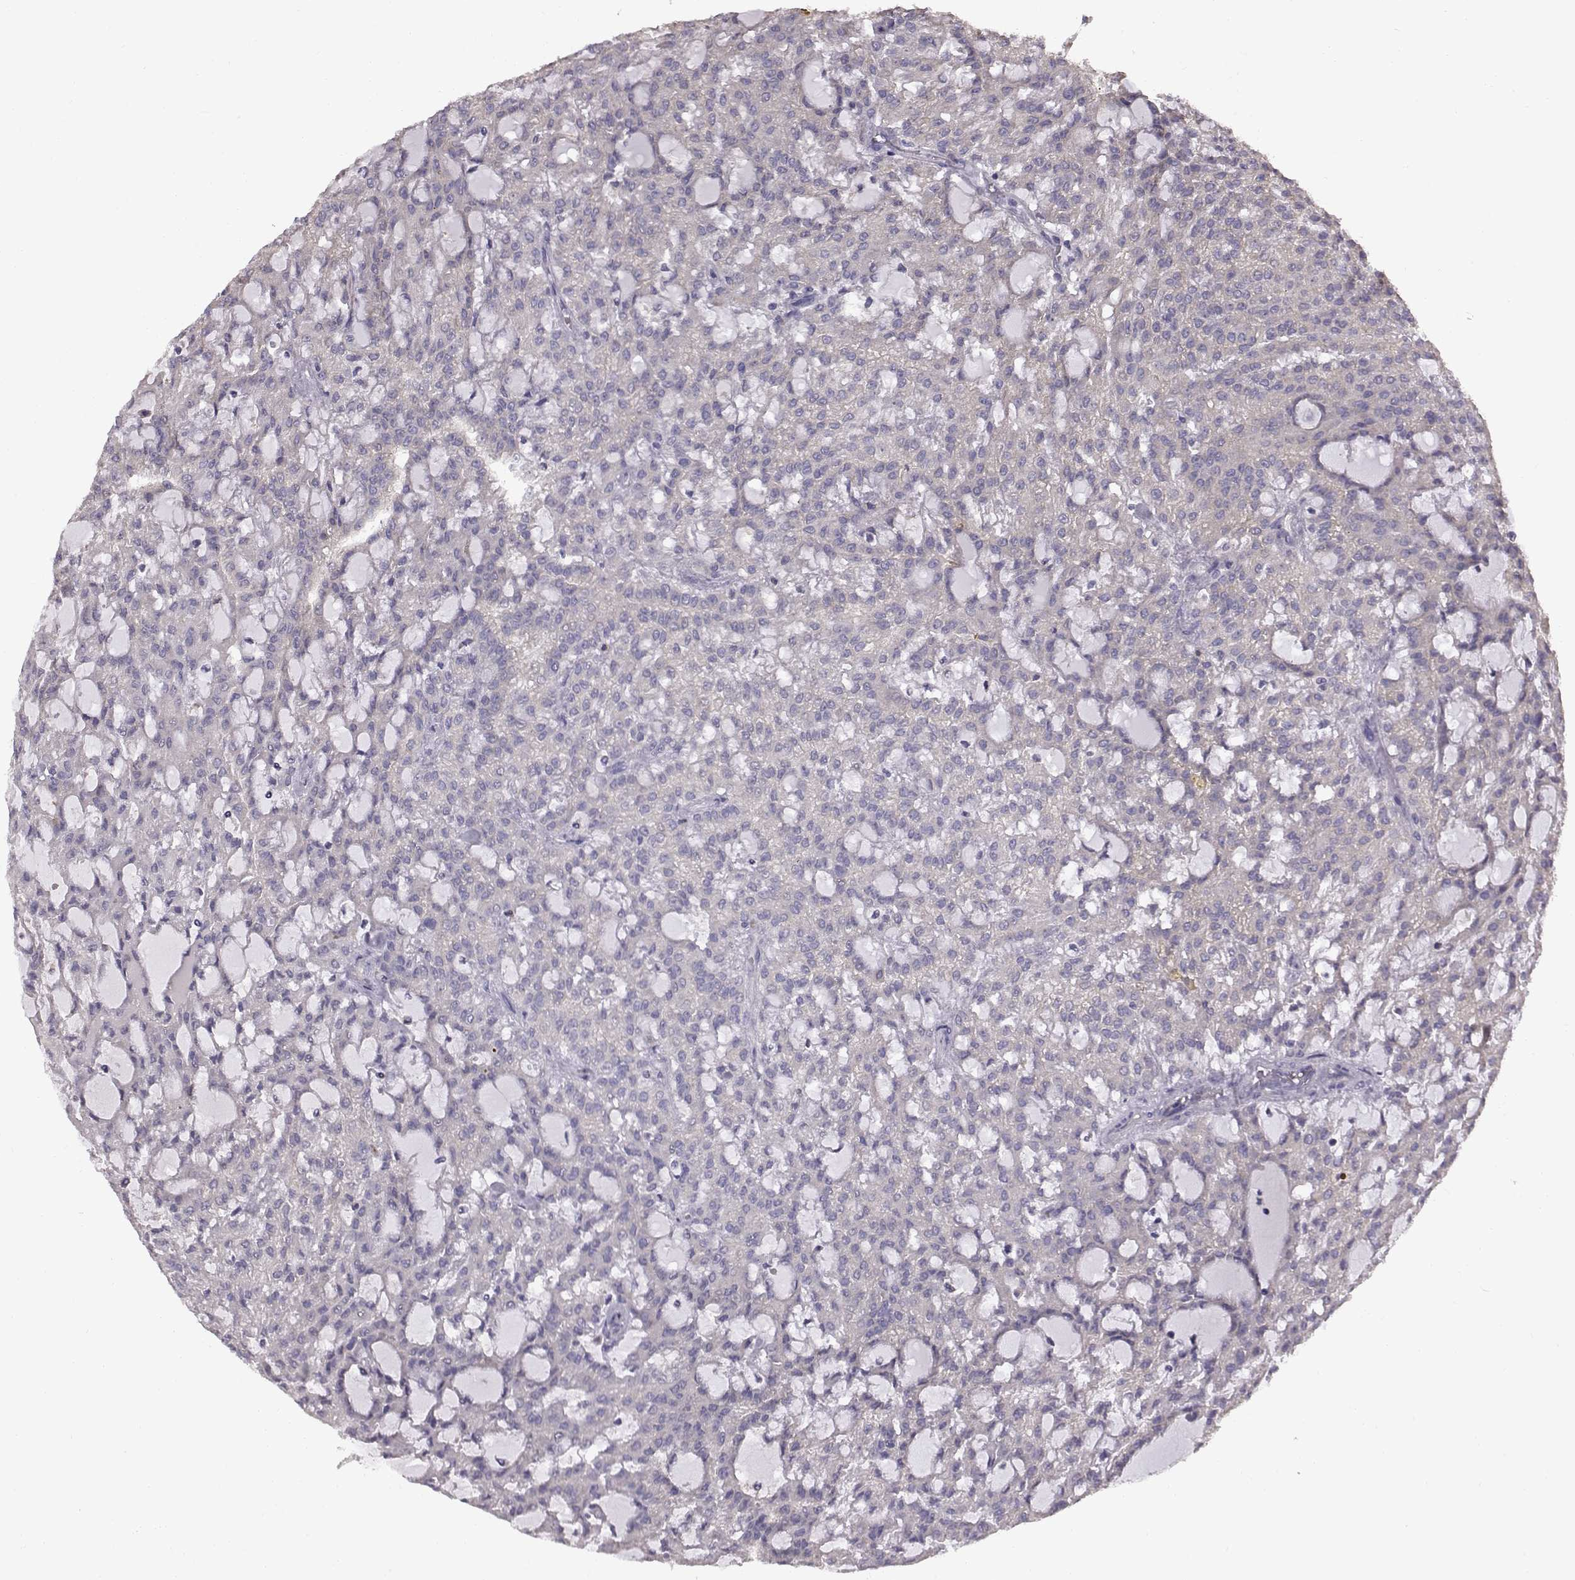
{"staining": {"intensity": "negative", "quantity": "none", "location": "none"}, "tissue": "renal cancer", "cell_type": "Tumor cells", "image_type": "cancer", "snomed": [{"axis": "morphology", "description": "Adenocarcinoma, NOS"}, {"axis": "topography", "description": "Kidney"}], "caption": "A high-resolution image shows immunohistochemistry (IHC) staining of renal adenocarcinoma, which exhibits no significant expression in tumor cells. Nuclei are stained in blue.", "gene": "ADGRG2", "patient": {"sex": "male", "age": 63}}